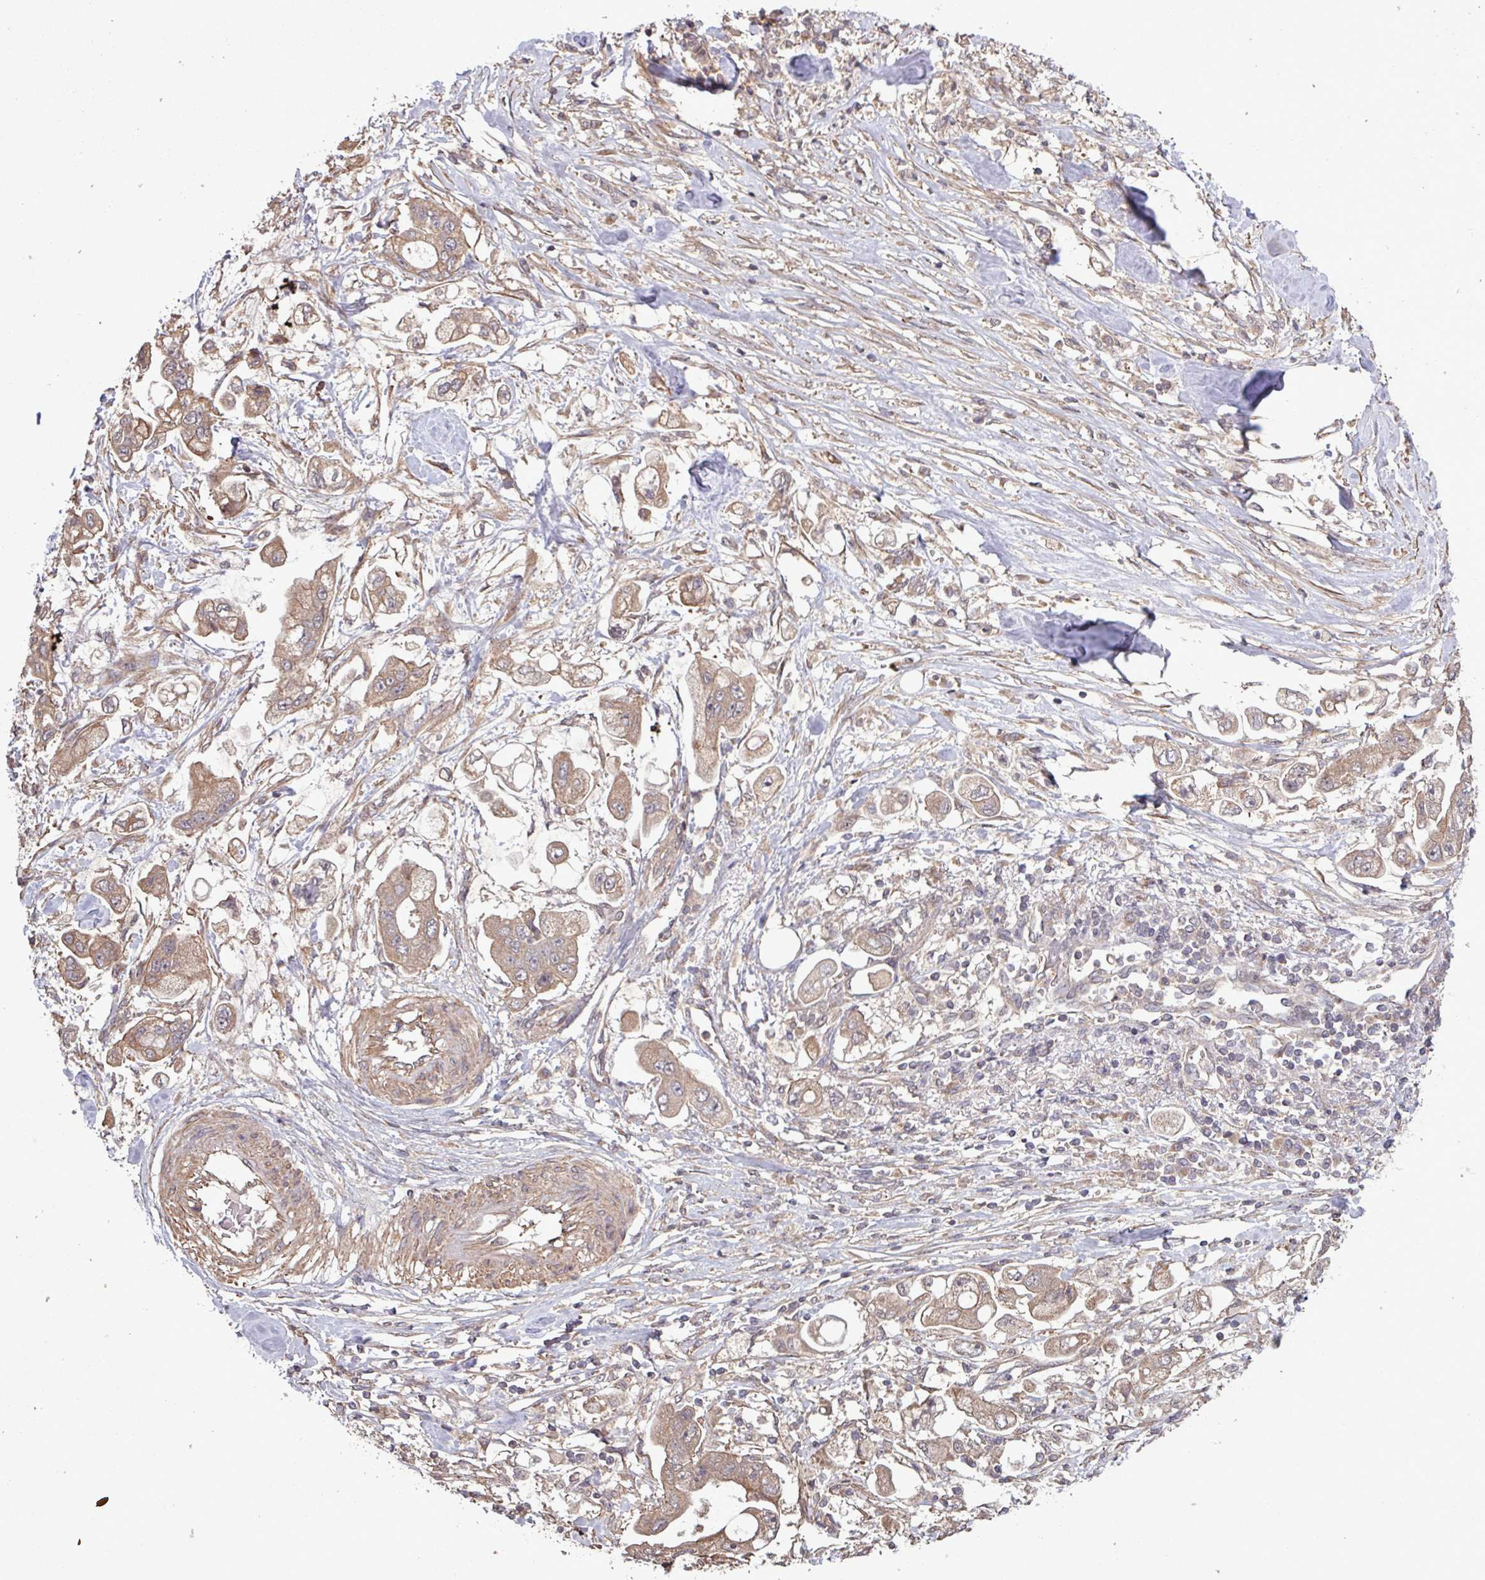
{"staining": {"intensity": "moderate", "quantity": ">75%", "location": "cytoplasmic/membranous"}, "tissue": "stomach cancer", "cell_type": "Tumor cells", "image_type": "cancer", "snomed": [{"axis": "morphology", "description": "Adenocarcinoma, NOS"}, {"axis": "topography", "description": "Stomach"}], "caption": "Tumor cells display medium levels of moderate cytoplasmic/membranous staining in about >75% of cells in stomach cancer (adenocarcinoma). The staining was performed using DAB (3,3'-diaminobenzidine), with brown indicating positive protein expression. Nuclei are stained blue with hematoxylin.", "gene": "TRABD2A", "patient": {"sex": "male", "age": 62}}